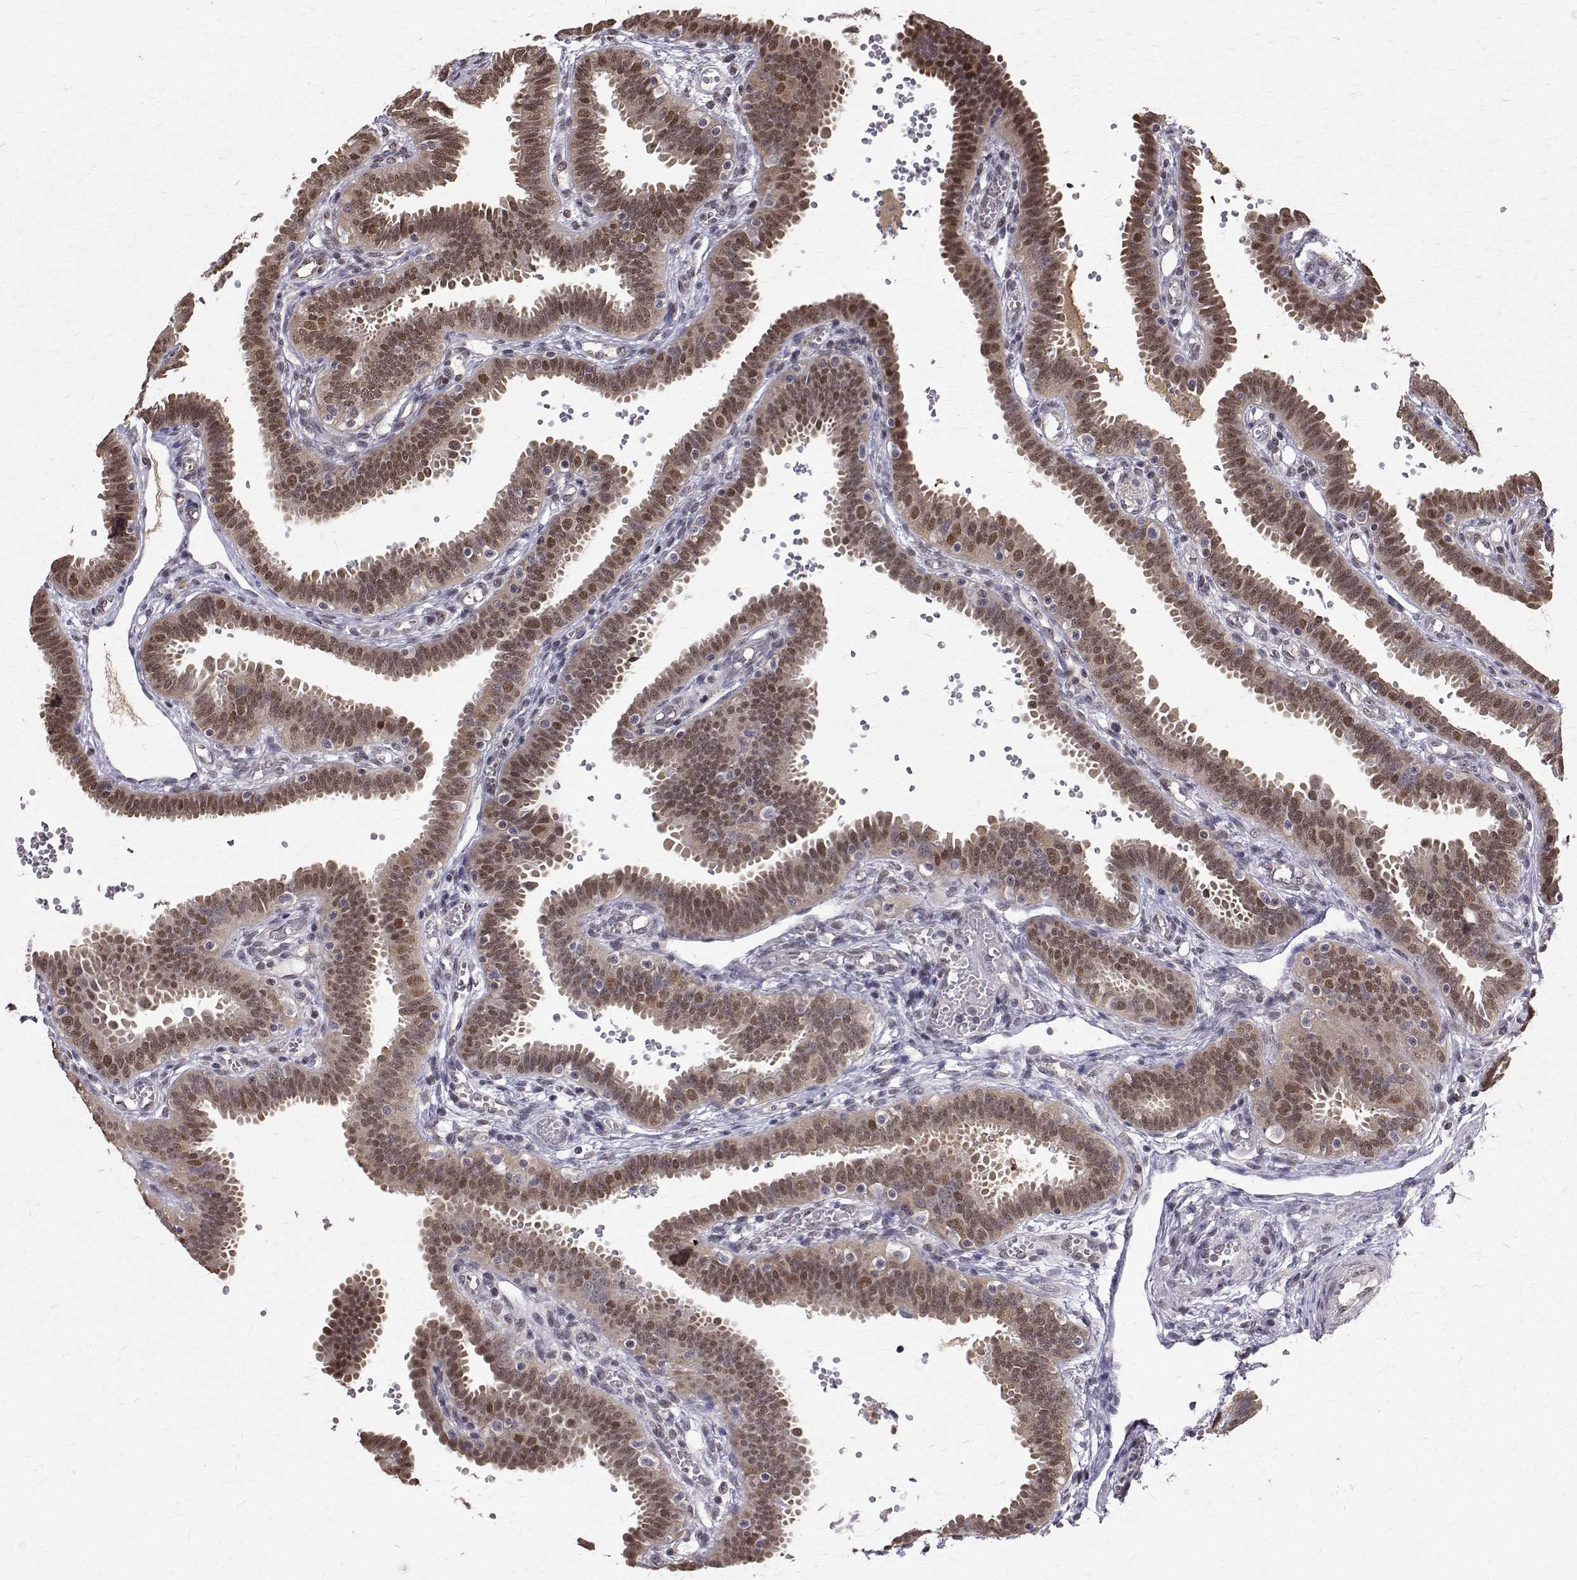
{"staining": {"intensity": "moderate", "quantity": ">75%", "location": "cytoplasmic/membranous,nuclear"}, "tissue": "fallopian tube", "cell_type": "Glandular cells", "image_type": "normal", "snomed": [{"axis": "morphology", "description": "Normal tissue, NOS"}, {"axis": "topography", "description": "Fallopian tube"}], "caption": "Approximately >75% of glandular cells in normal fallopian tube demonstrate moderate cytoplasmic/membranous,nuclear protein expression as visualized by brown immunohistochemical staining.", "gene": "NIF3L1", "patient": {"sex": "female", "age": 37}}